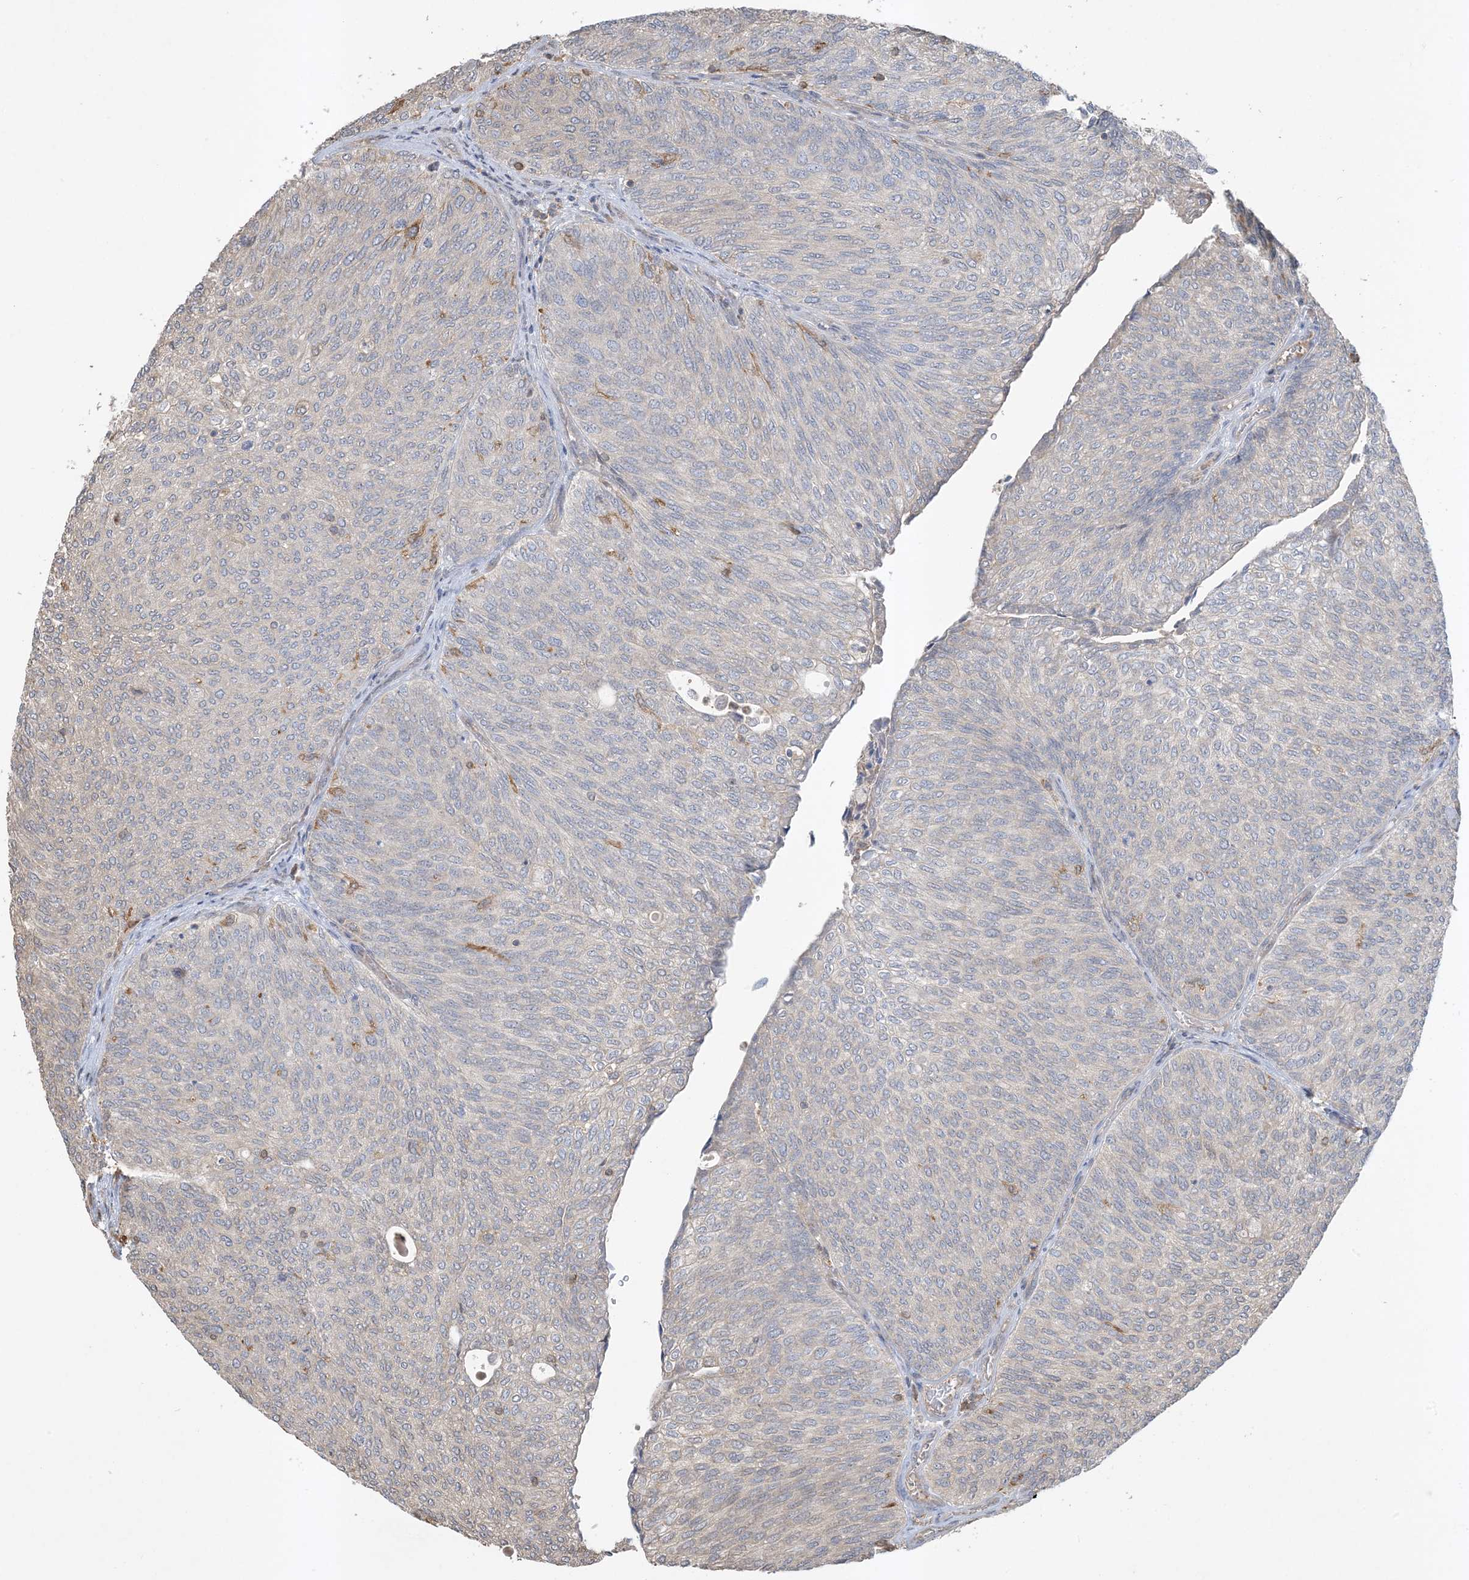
{"staining": {"intensity": "negative", "quantity": "none", "location": "none"}, "tissue": "urothelial cancer", "cell_type": "Tumor cells", "image_type": "cancer", "snomed": [{"axis": "morphology", "description": "Urothelial carcinoma, Low grade"}, {"axis": "topography", "description": "Urinary bladder"}], "caption": "Human urothelial cancer stained for a protein using immunohistochemistry (IHC) reveals no expression in tumor cells.", "gene": "TMSB4X", "patient": {"sex": "female", "age": 79}}